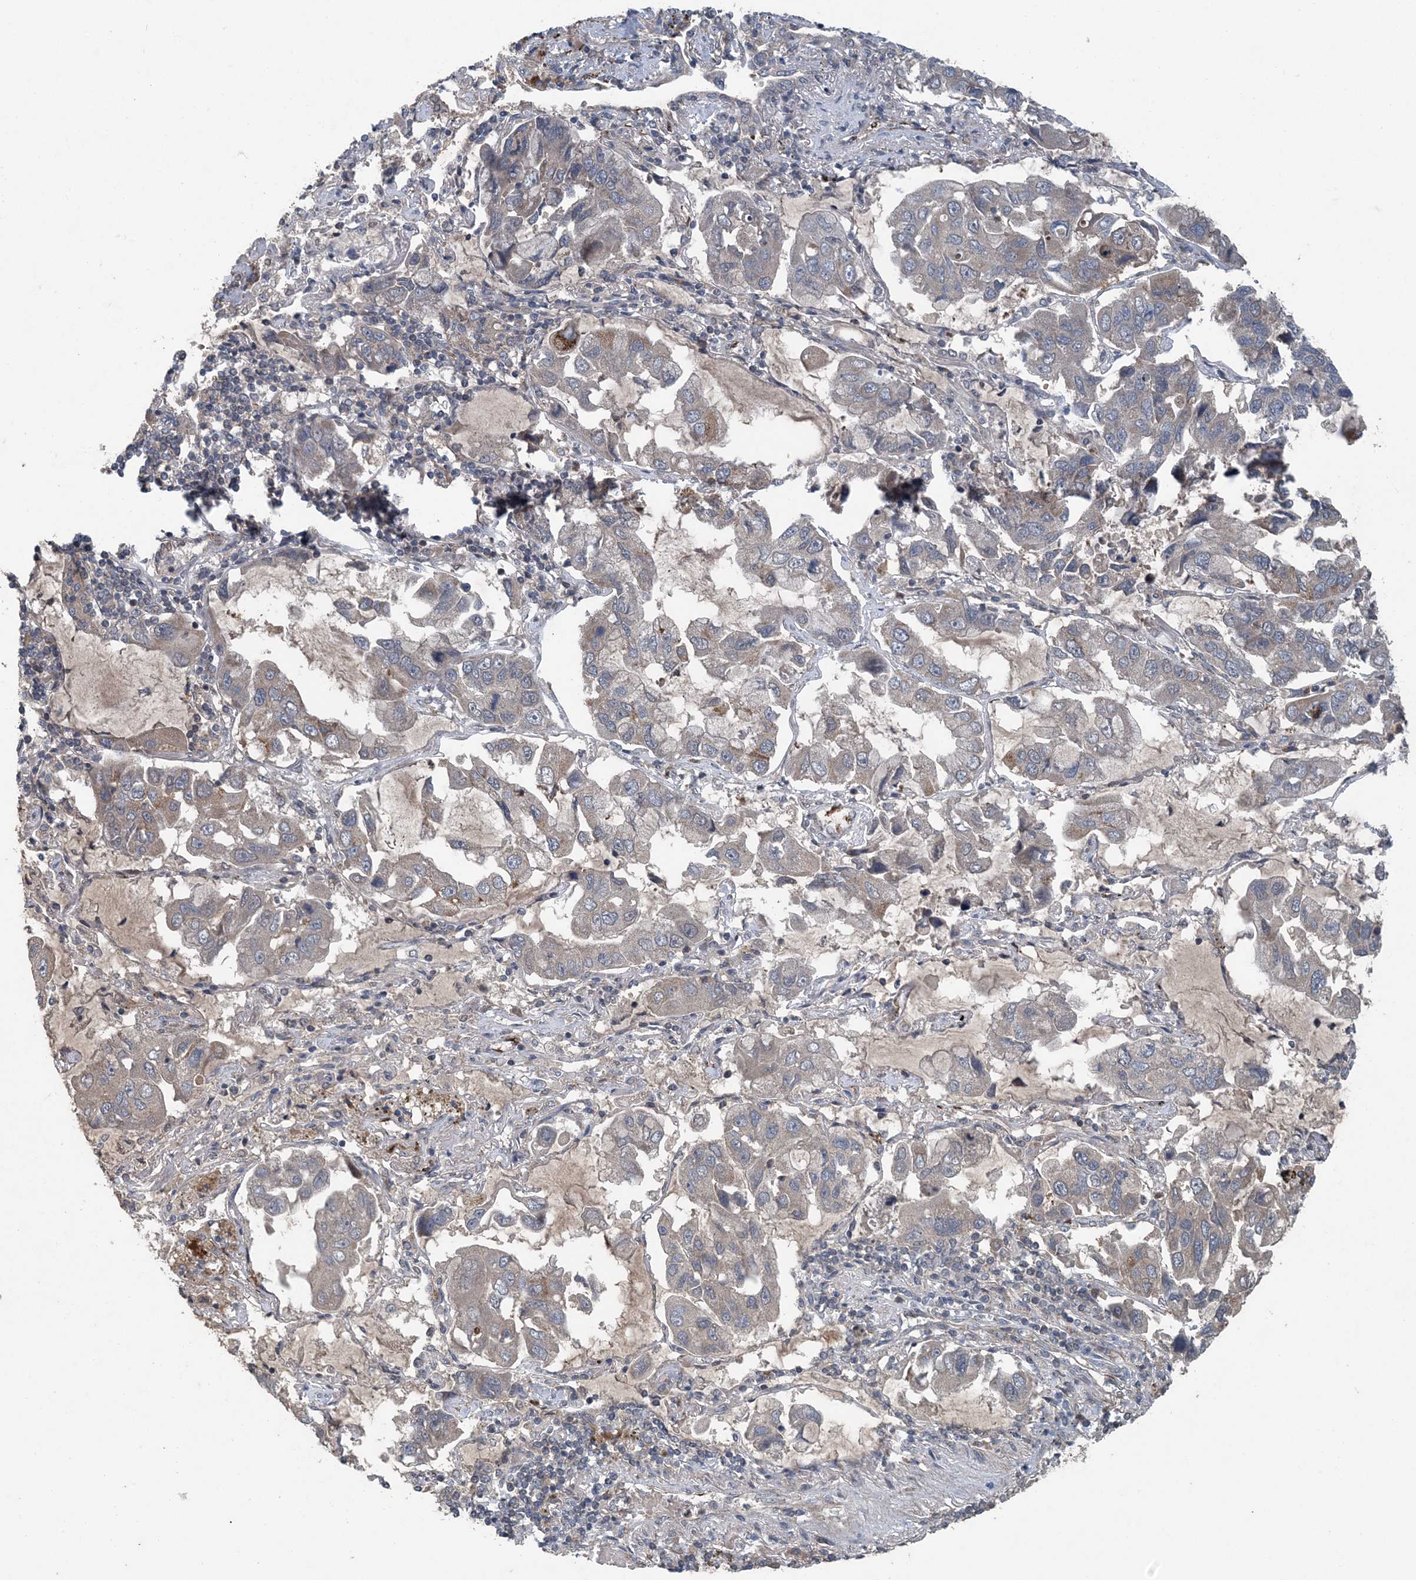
{"staining": {"intensity": "negative", "quantity": "none", "location": "none"}, "tissue": "lung cancer", "cell_type": "Tumor cells", "image_type": "cancer", "snomed": [{"axis": "morphology", "description": "Adenocarcinoma, NOS"}, {"axis": "topography", "description": "Lung"}], "caption": "Photomicrograph shows no significant protein positivity in tumor cells of lung cancer.", "gene": "MYO9B", "patient": {"sex": "male", "age": 64}}